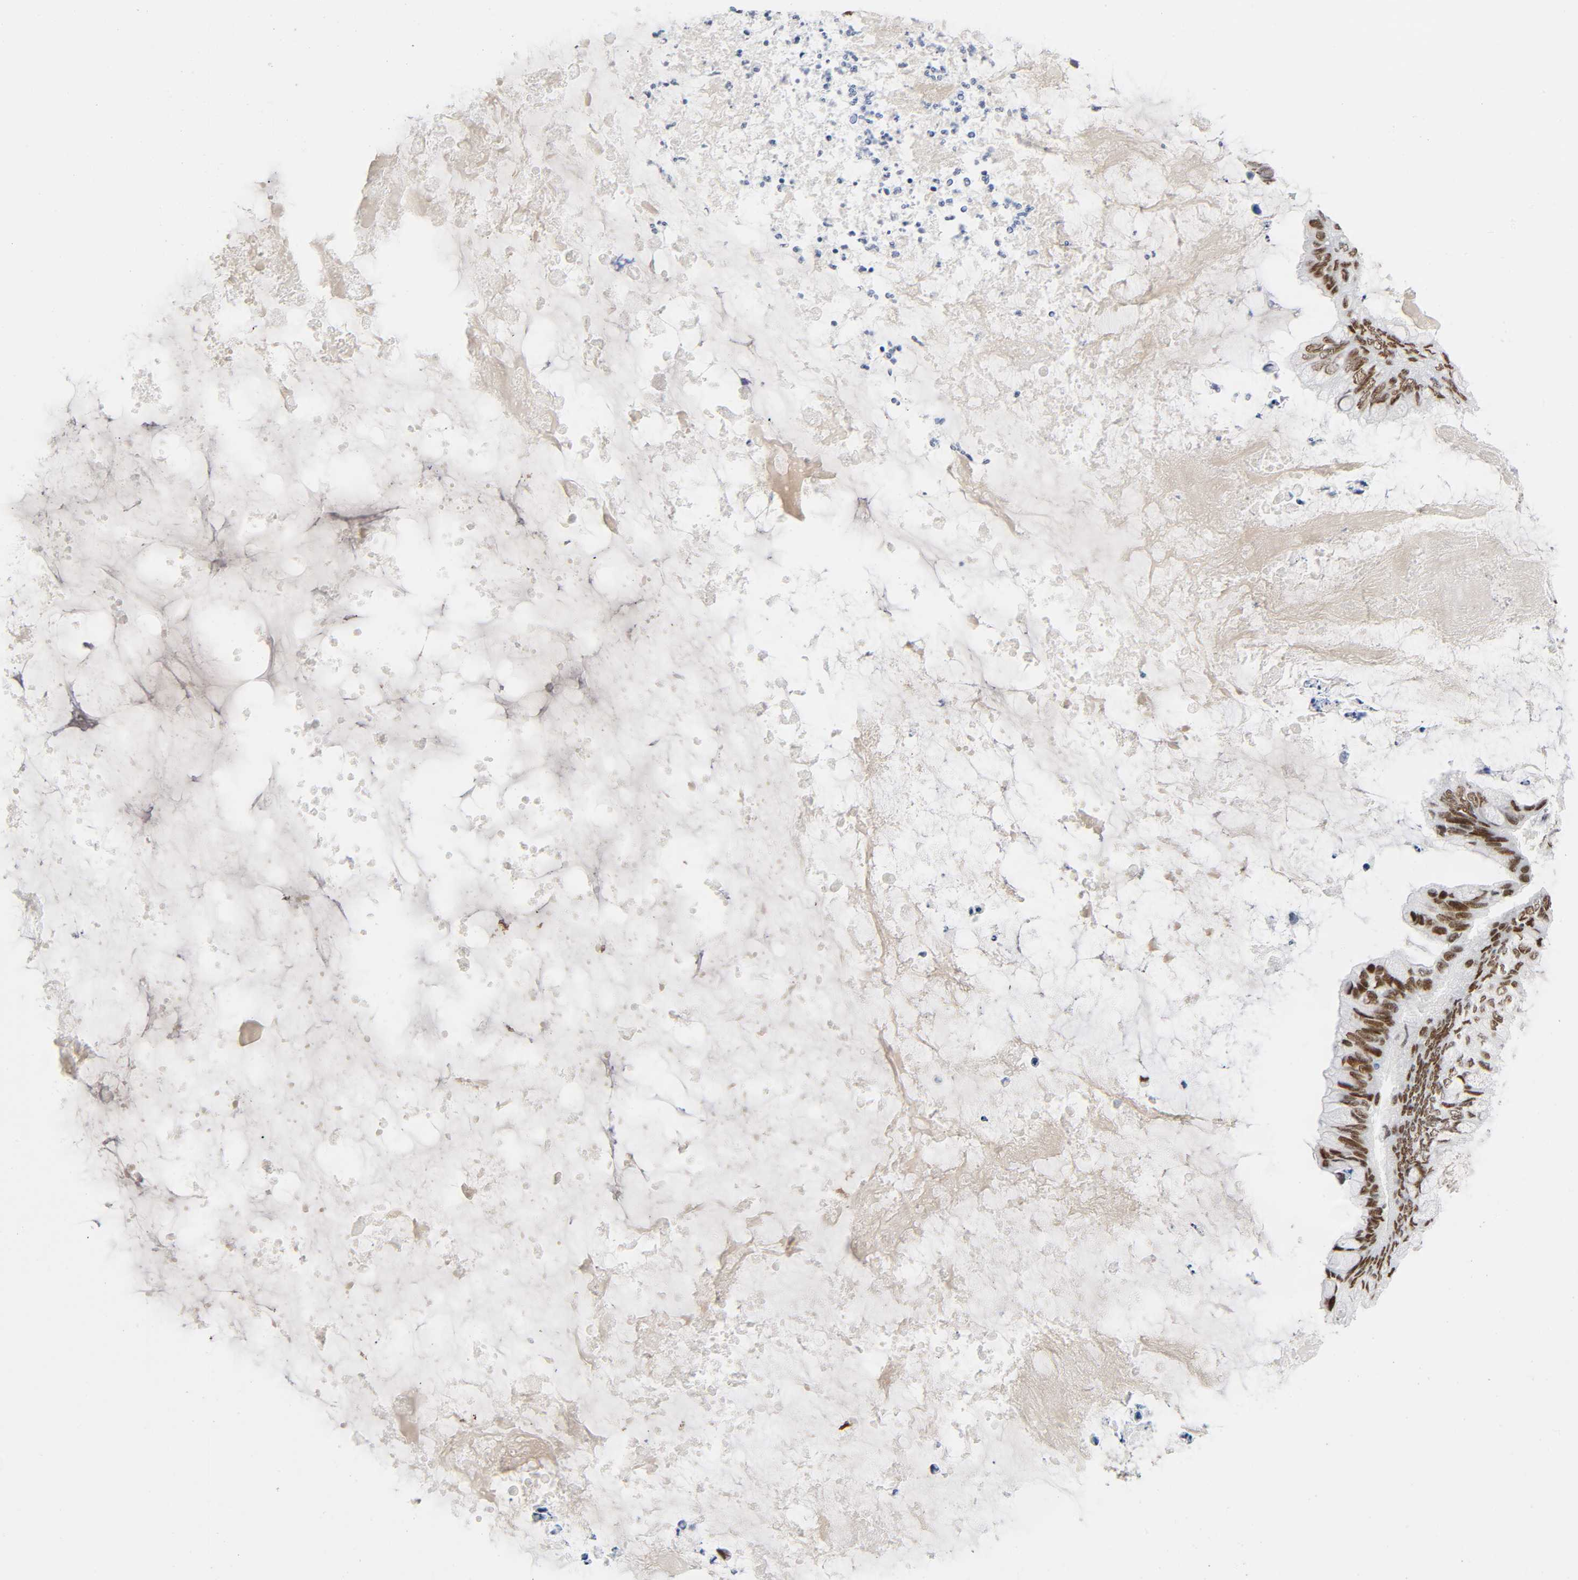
{"staining": {"intensity": "moderate", "quantity": ">75%", "location": "nuclear"}, "tissue": "ovarian cancer", "cell_type": "Tumor cells", "image_type": "cancer", "snomed": [{"axis": "morphology", "description": "Cystadenocarcinoma, mucinous, NOS"}, {"axis": "topography", "description": "Ovary"}], "caption": "Human mucinous cystadenocarcinoma (ovarian) stained with a protein marker reveals moderate staining in tumor cells.", "gene": "DIDO1", "patient": {"sex": "female", "age": 80}}